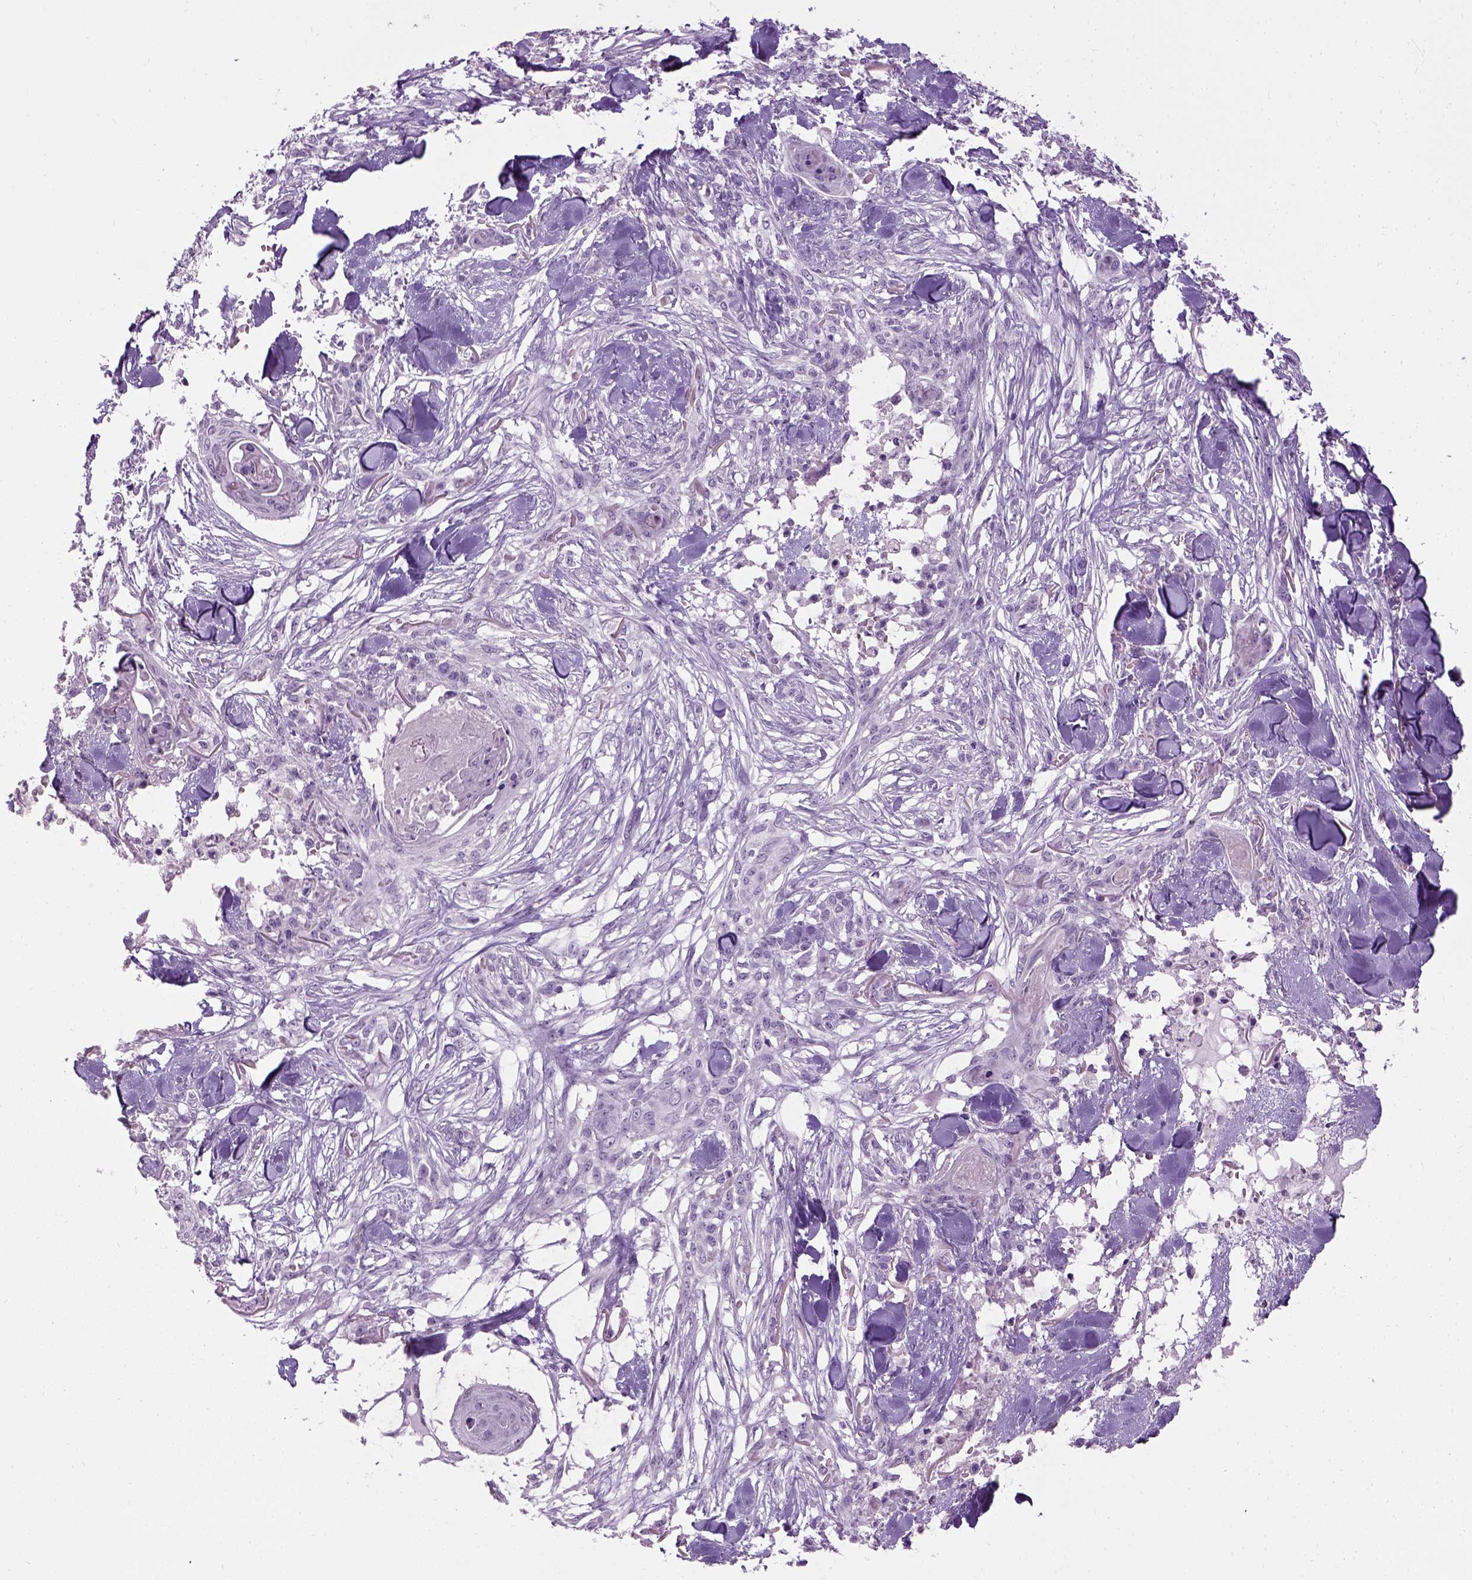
{"staining": {"intensity": "negative", "quantity": "none", "location": "none"}, "tissue": "skin cancer", "cell_type": "Tumor cells", "image_type": "cancer", "snomed": [{"axis": "morphology", "description": "Squamous cell carcinoma, NOS"}, {"axis": "topography", "description": "Skin"}], "caption": "The immunohistochemistry (IHC) micrograph has no significant staining in tumor cells of skin squamous cell carcinoma tissue.", "gene": "GABRB2", "patient": {"sex": "female", "age": 59}}